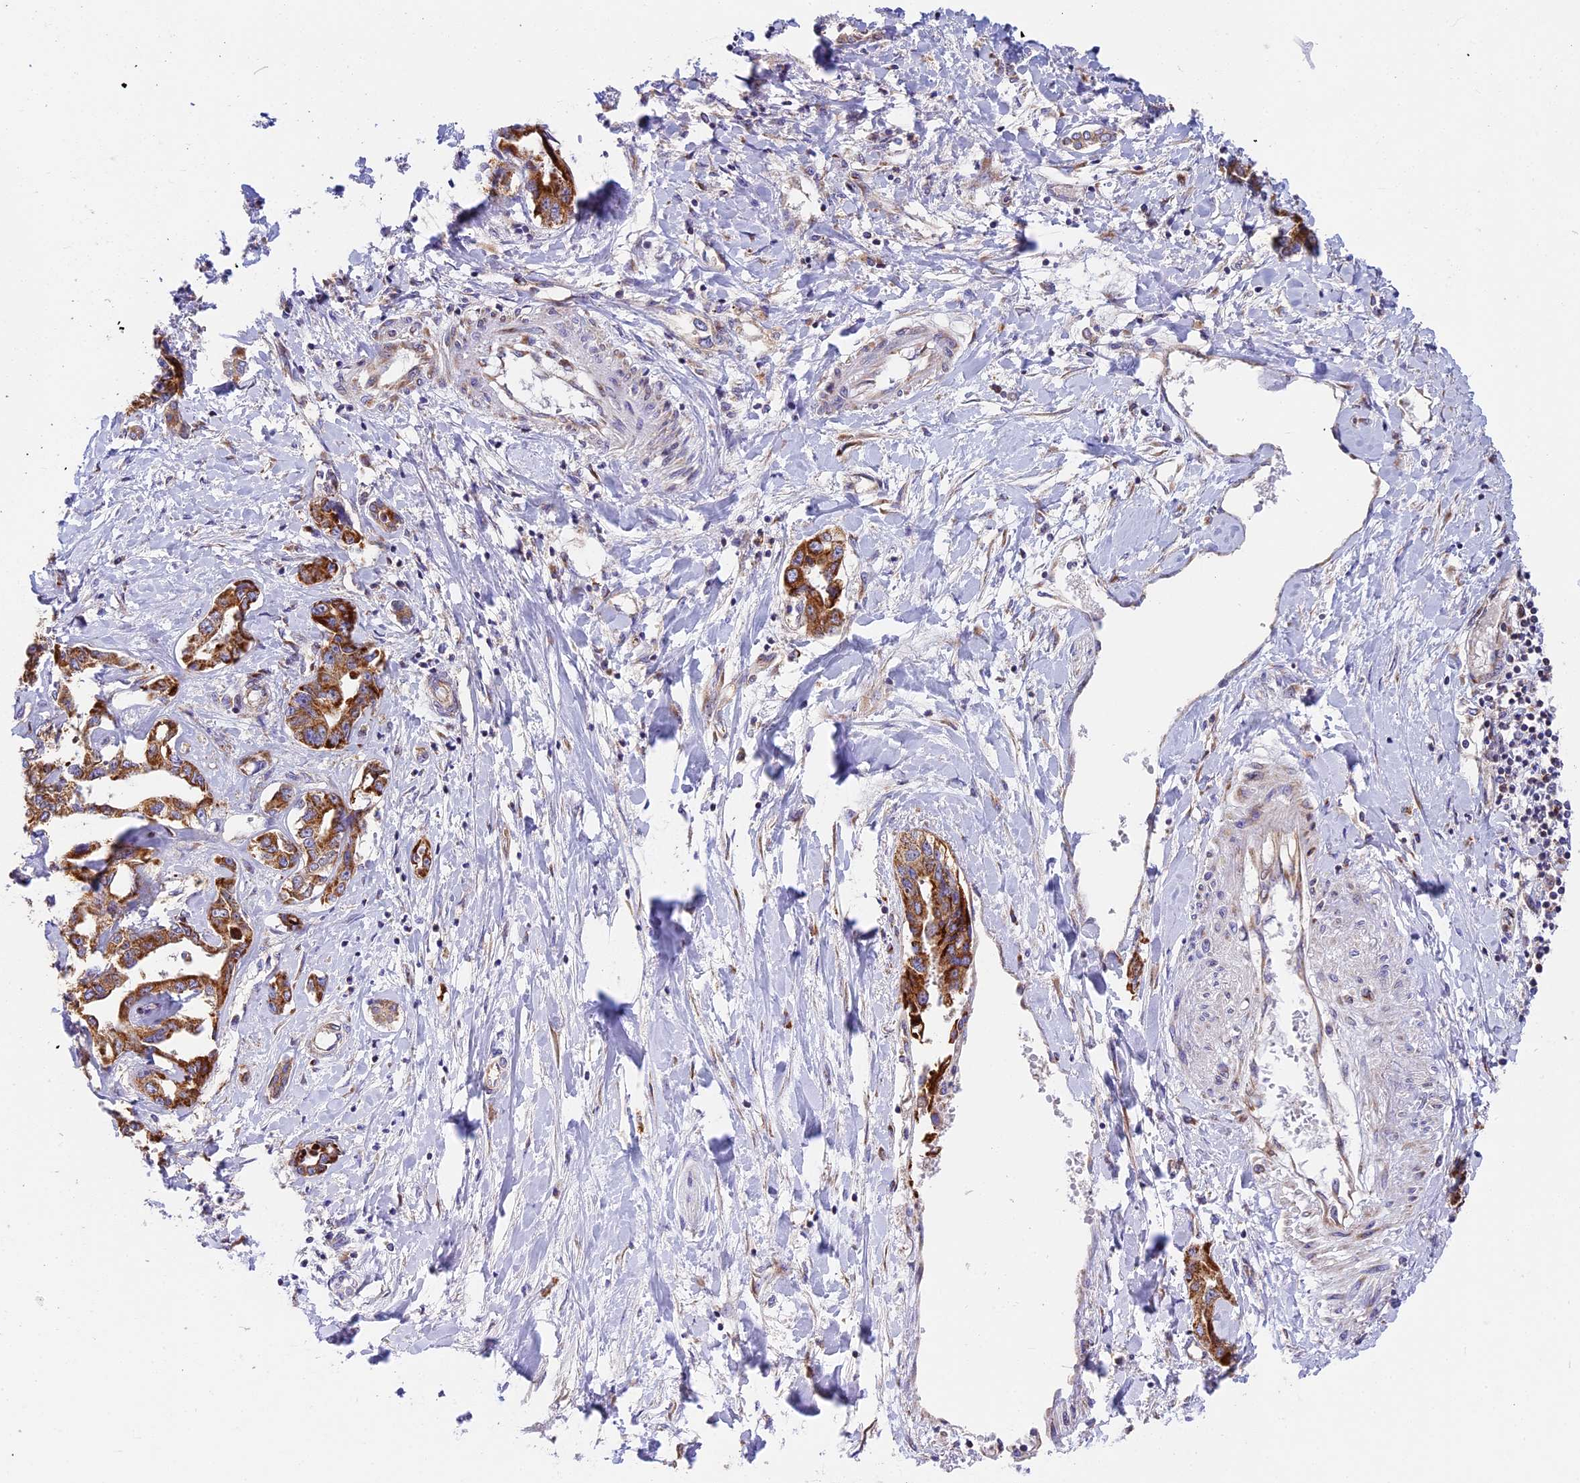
{"staining": {"intensity": "strong", "quantity": ">75%", "location": "cytoplasmic/membranous"}, "tissue": "liver cancer", "cell_type": "Tumor cells", "image_type": "cancer", "snomed": [{"axis": "morphology", "description": "Cholangiocarcinoma"}, {"axis": "topography", "description": "Liver"}], "caption": "This is a micrograph of IHC staining of liver cholangiocarcinoma, which shows strong expression in the cytoplasmic/membranous of tumor cells.", "gene": "MRAS", "patient": {"sex": "male", "age": 59}}